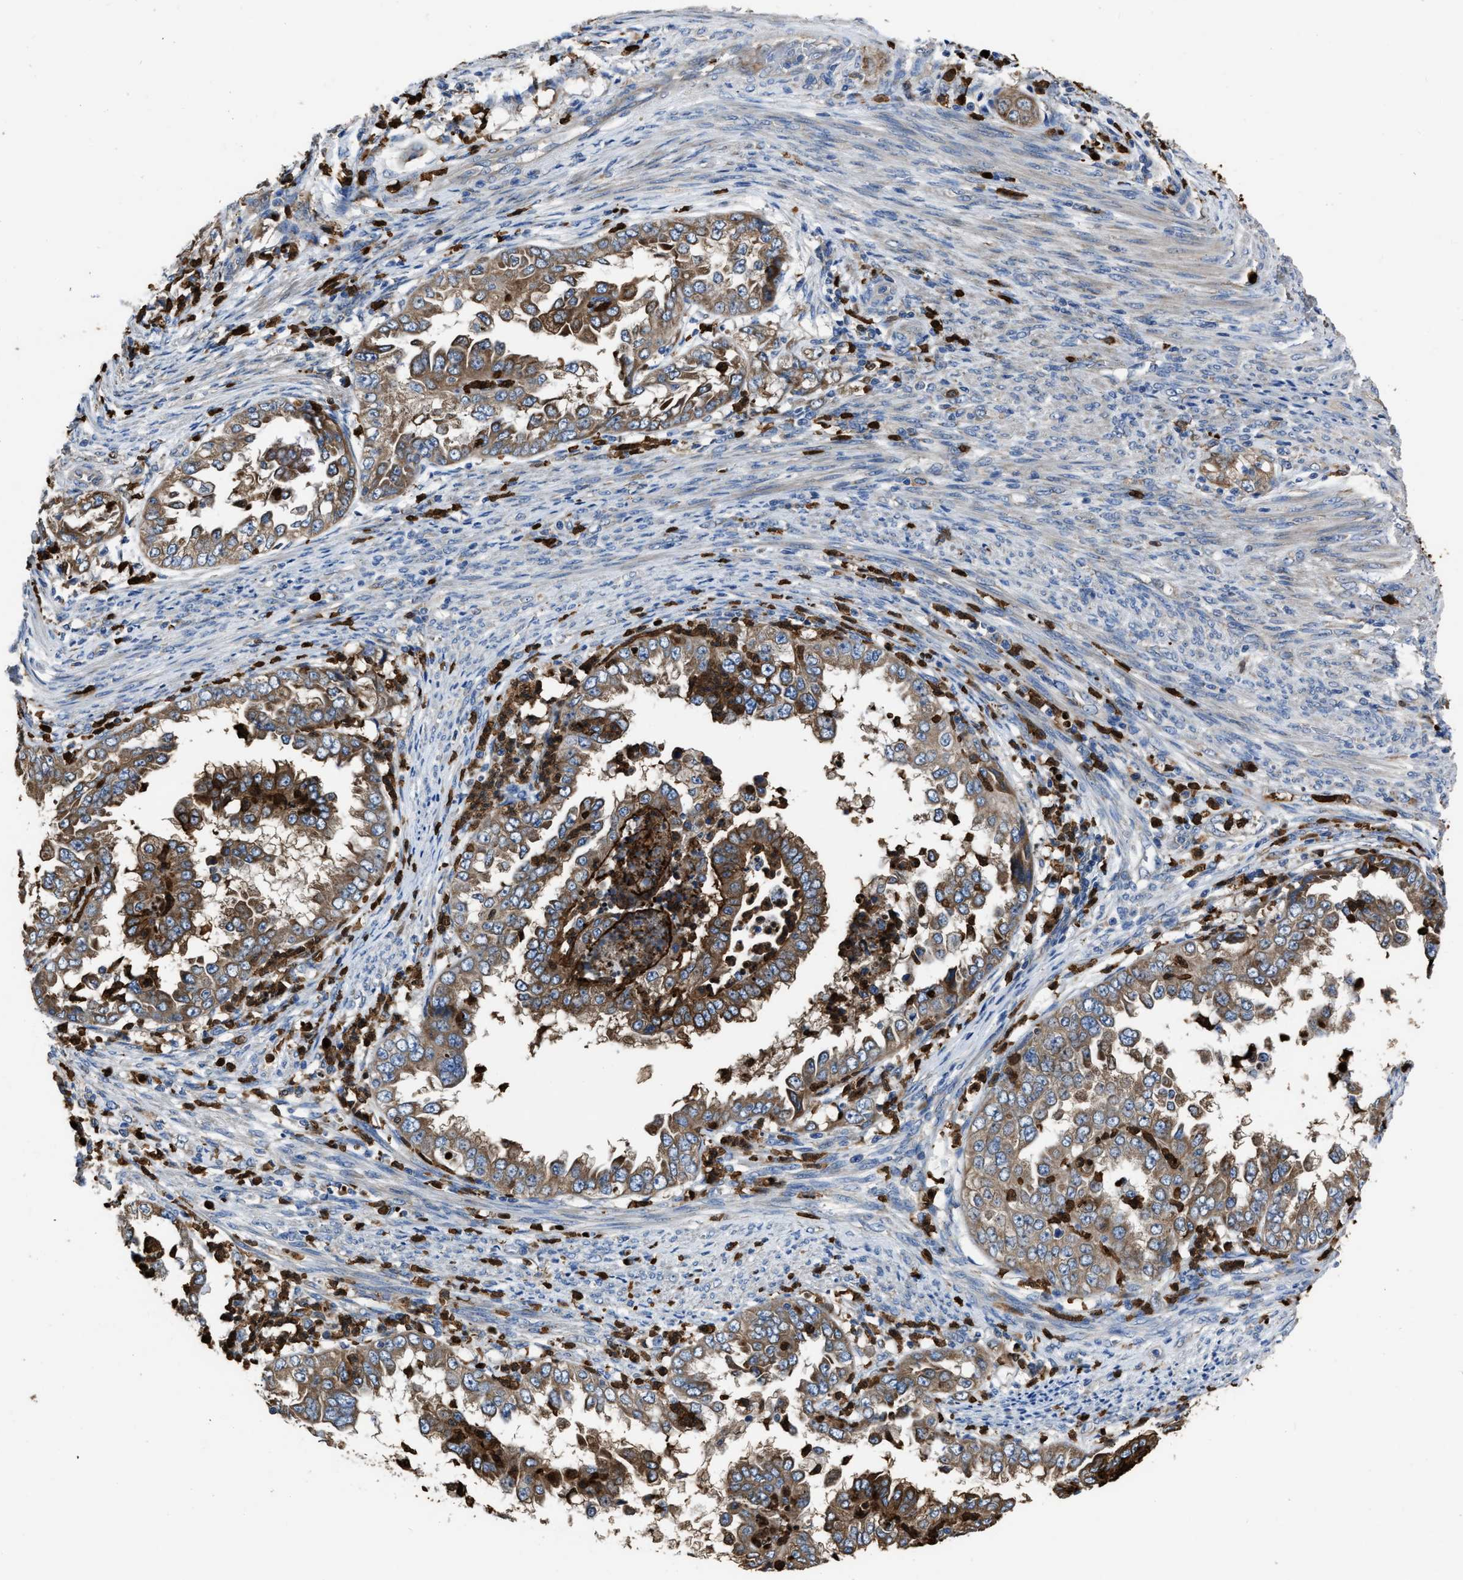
{"staining": {"intensity": "moderate", "quantity": ">75%", "location": "cytoplasmic/membranous"}, "tissue": "endometrial cancer", "cell_type": "Tumor cells", "image_type": "cancer", "snomed": [{"axis": "morphology", "description": "Adenocarcinoma, NOS"}, {"axis": "topography", "description": "Endometrium"}], "caption": "Endometrial cancer (adenocarcinoma) stained for a protein (brown) exhibits moderate cytoplasmic/membranous positive positivity in approximately >75% of tumor cells.", "gene": "ANGPT1", "patient": {"sex": "female", "age": 85}}